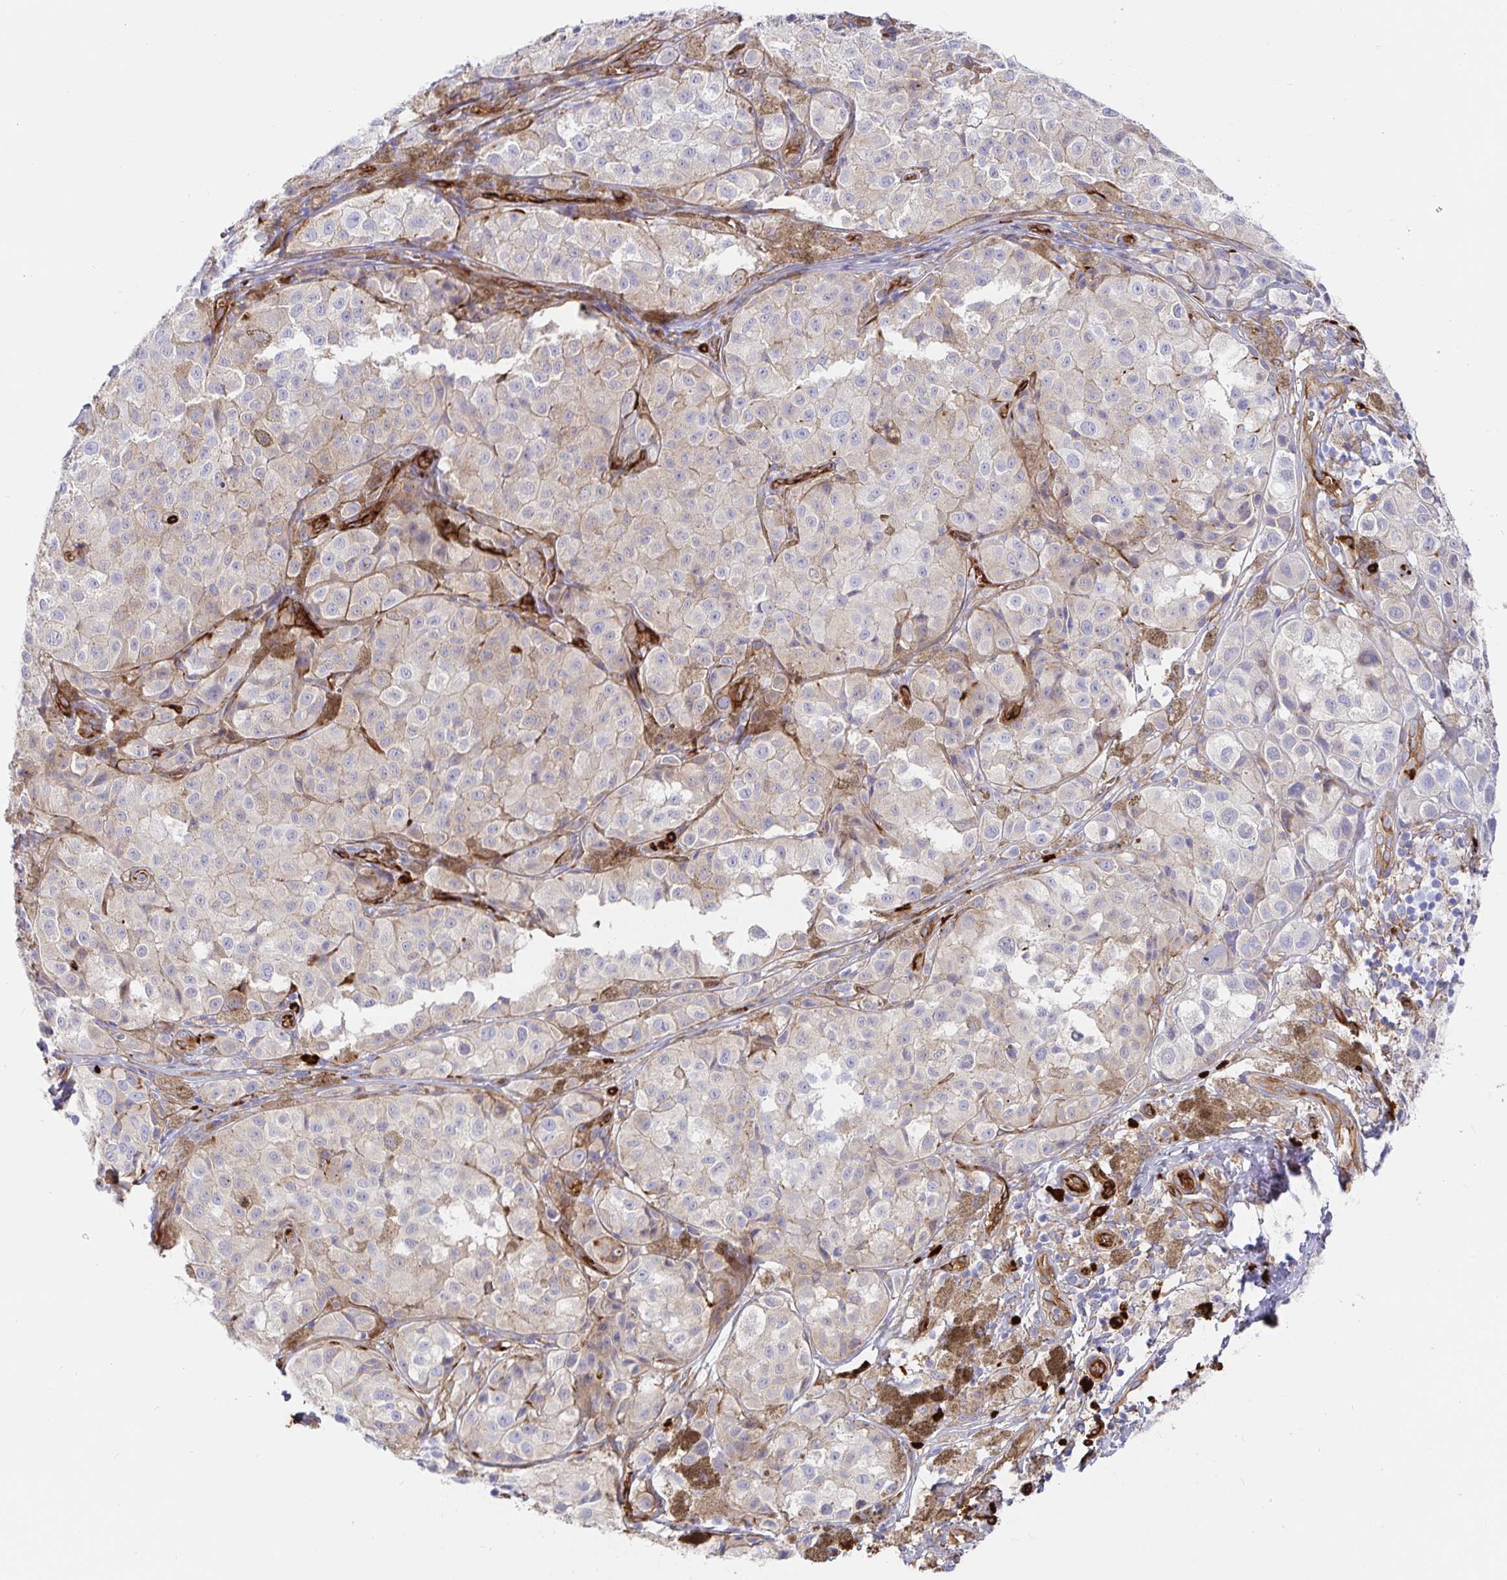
{"staining": {"intensity": "weak", "quantity": "25%-75%", "location": "cytoplasmic/membranous"}, "tissue": "melanoma", "cell_type": "Tumor cells", "image_type": "cancer", "snomed": [{"axis": "morphology", "description": "Malignant melanoma, NOS"}, {"axis": "topography", "description": "Skin"}], "caption": "Malignant melanoma stained for a protein shows weak cytoplasmic/membranous positivity in tumor cells.", "gene": "DOCK1", "patient": {"sex": "male", "age": 61}}